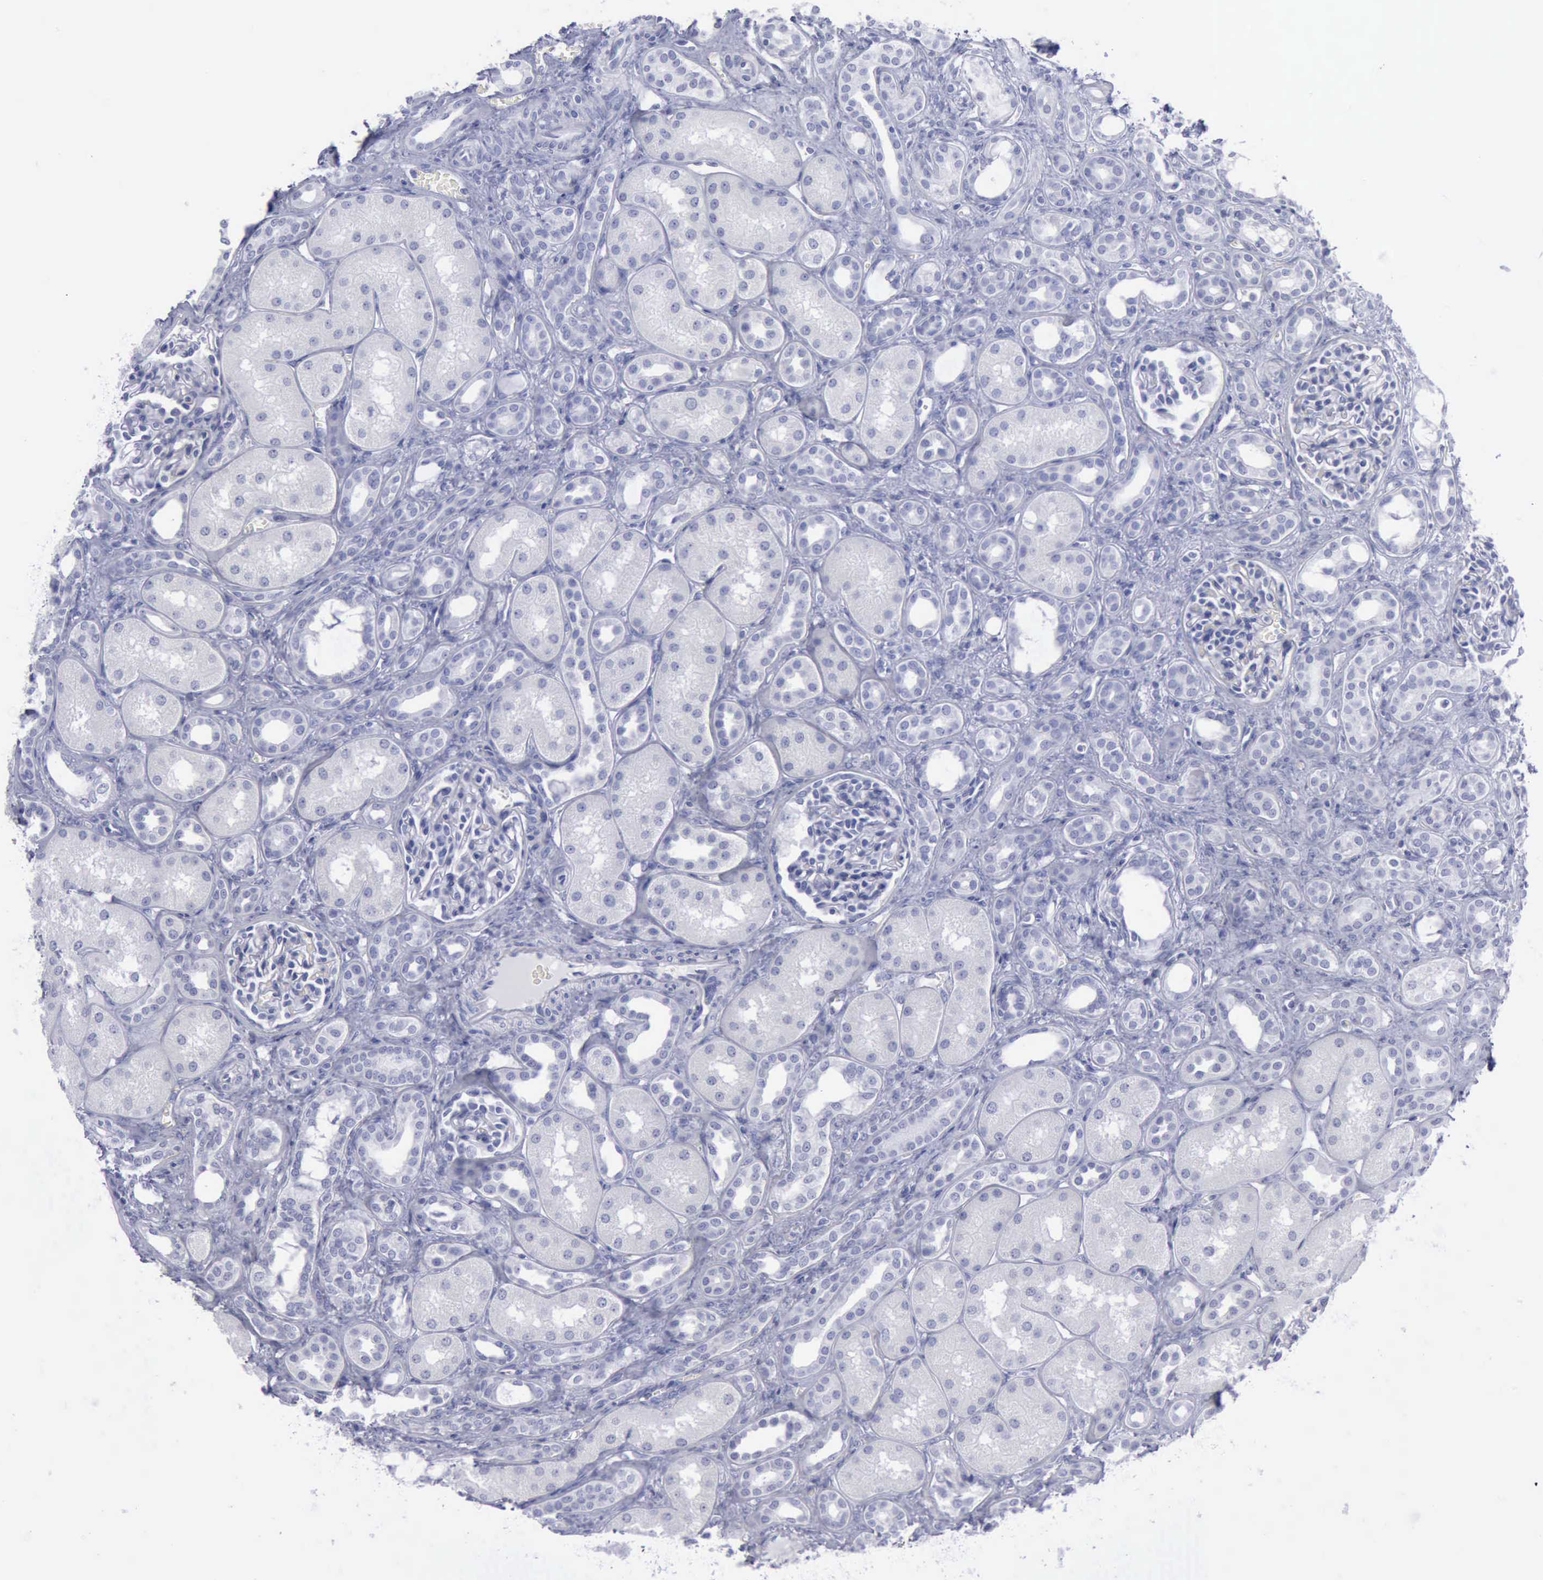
{"staining": {"intensity": "negative", "quantity": "none", "location": "none"}, "tissue": "kidney", "cell_type": "Cells in glomeruli", "image_type": "normal", "snomed": [{"axis": "morphology", "description": "Normal tissue, NOS"}, {"axis": "topography", "description": "Kidney"}], "caption": "High power microscopy photomicrograph of an immunohistochemistry (IHC) histopathology image of benign kidney, revealing no significant staining in cells in glomeruli.", "gene": "KRT13", "patient": {"sex": "male", "age": 7}}